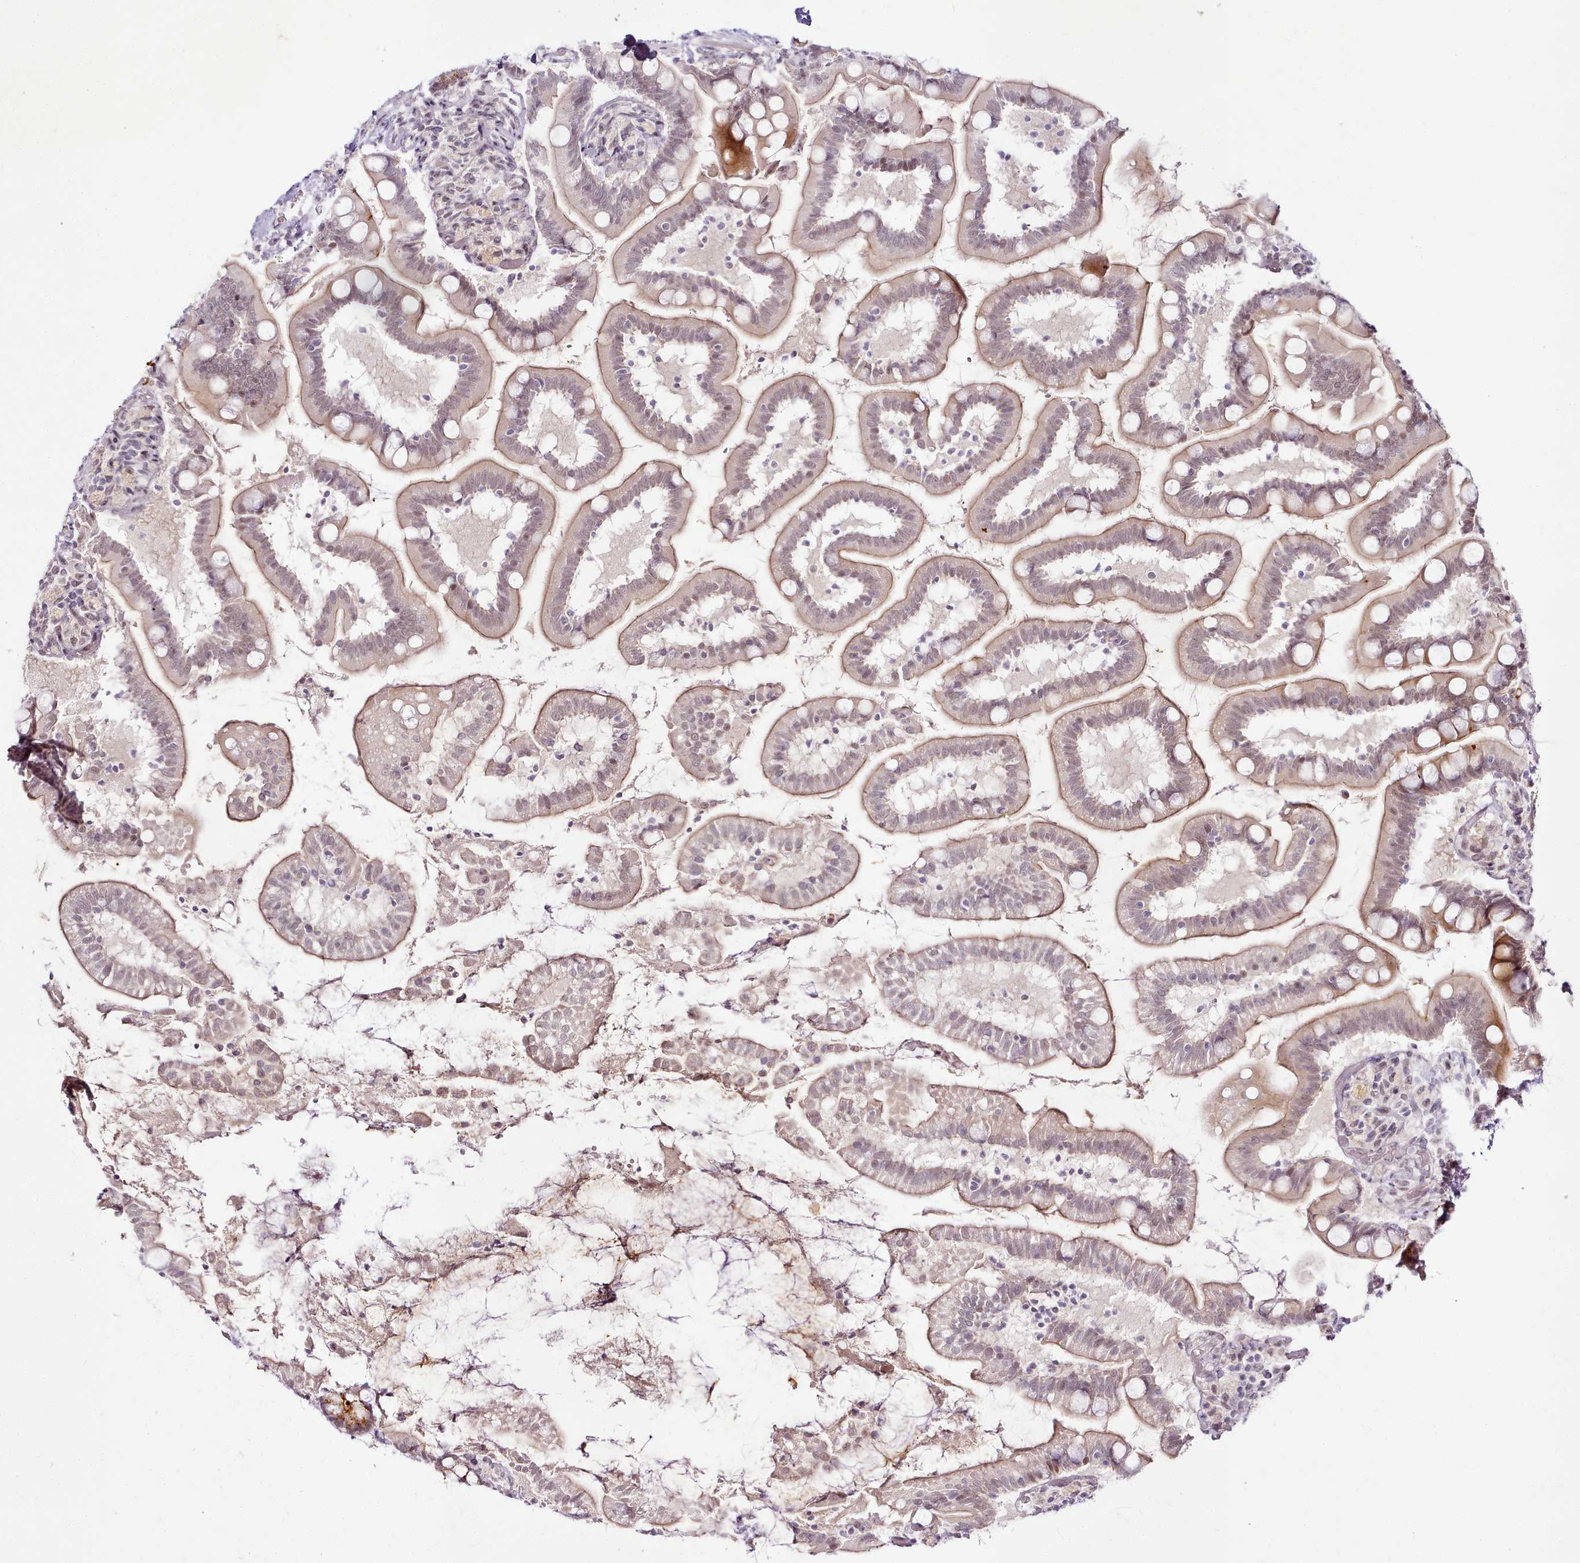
{"staining": {"intensity": "moderate", "quantity": ">75%", "location": "cytoplasmic/membranous,nuclear"}, "tissue": "small intestine", "cell_type": "Glandular cells", "image_type": "normal", "snomed": [{"axis": "morphology", "description": "Normal tissue, NOS"}, {"axis": "topography", "description": "Small intestine"}], "caption": "Human small intestine stained with a brown dye exhibits moderate cytoplasmic/membranous,nuclear positive positivity in approximately >75% of glandular cells.", "gene": "SYT15B", "patient": {"sex": "female", "age": 64}}